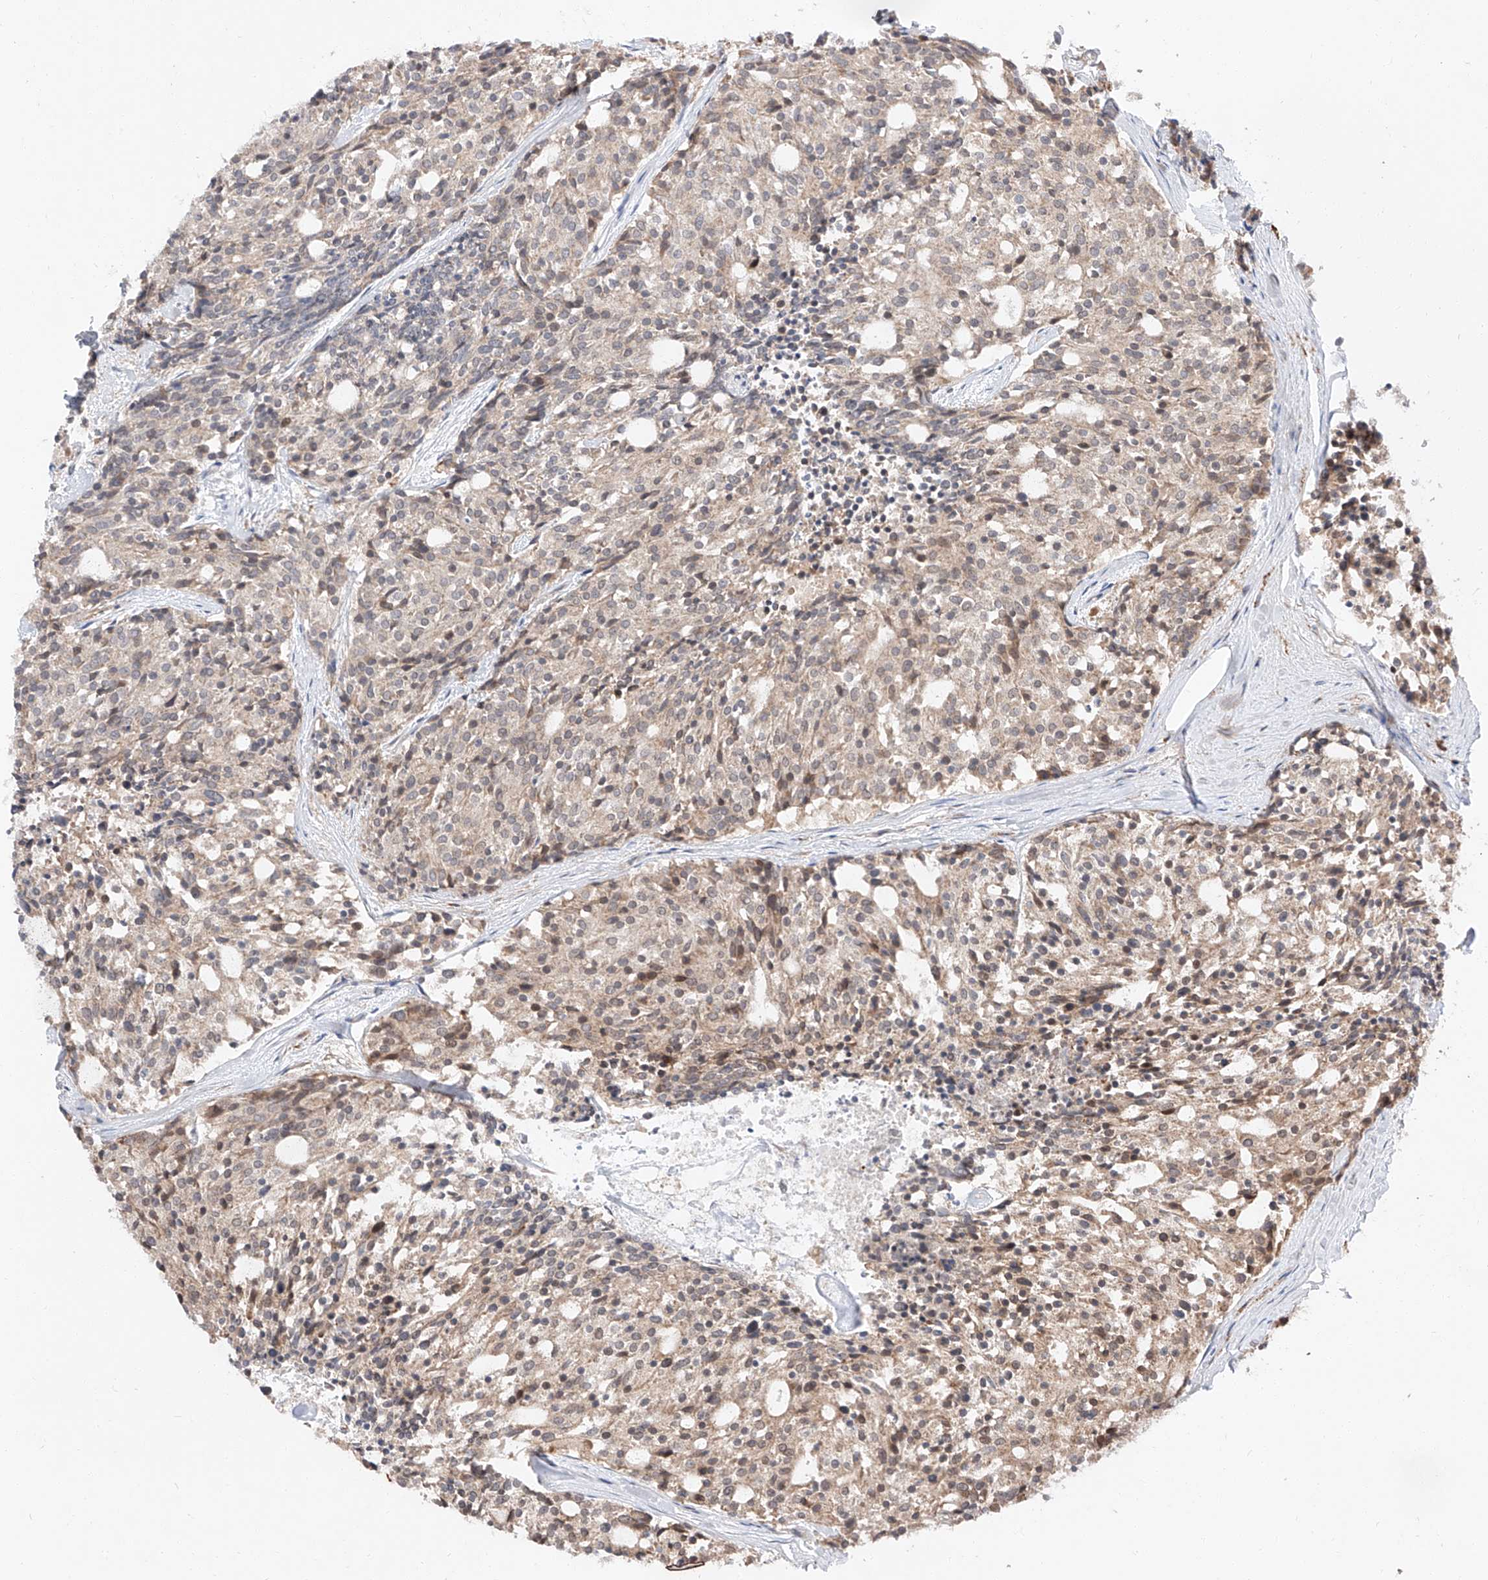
{"staining": {"intensity": "weak", "quantity": ">75%", "location": "cytoplasmic/membranous"}, "tissue": "carcinoid", "cell_type": "Tumor cells", "image_type": "cancer", "snomed": [{"axis": "morphology", "description": "Carcinoid, malignant, NOS"}, {"axis": "topography", "description": "Pancreas"}], "caption": "The histopathology image shows immunohistochemical staining of malignant carcinoid. There is weak cytoplasmic/membranous expression is appreciated in approximately >75% of tumor cells.", "gene": "DIRAS3", "patient": {"sex": "female", "age": 54}}